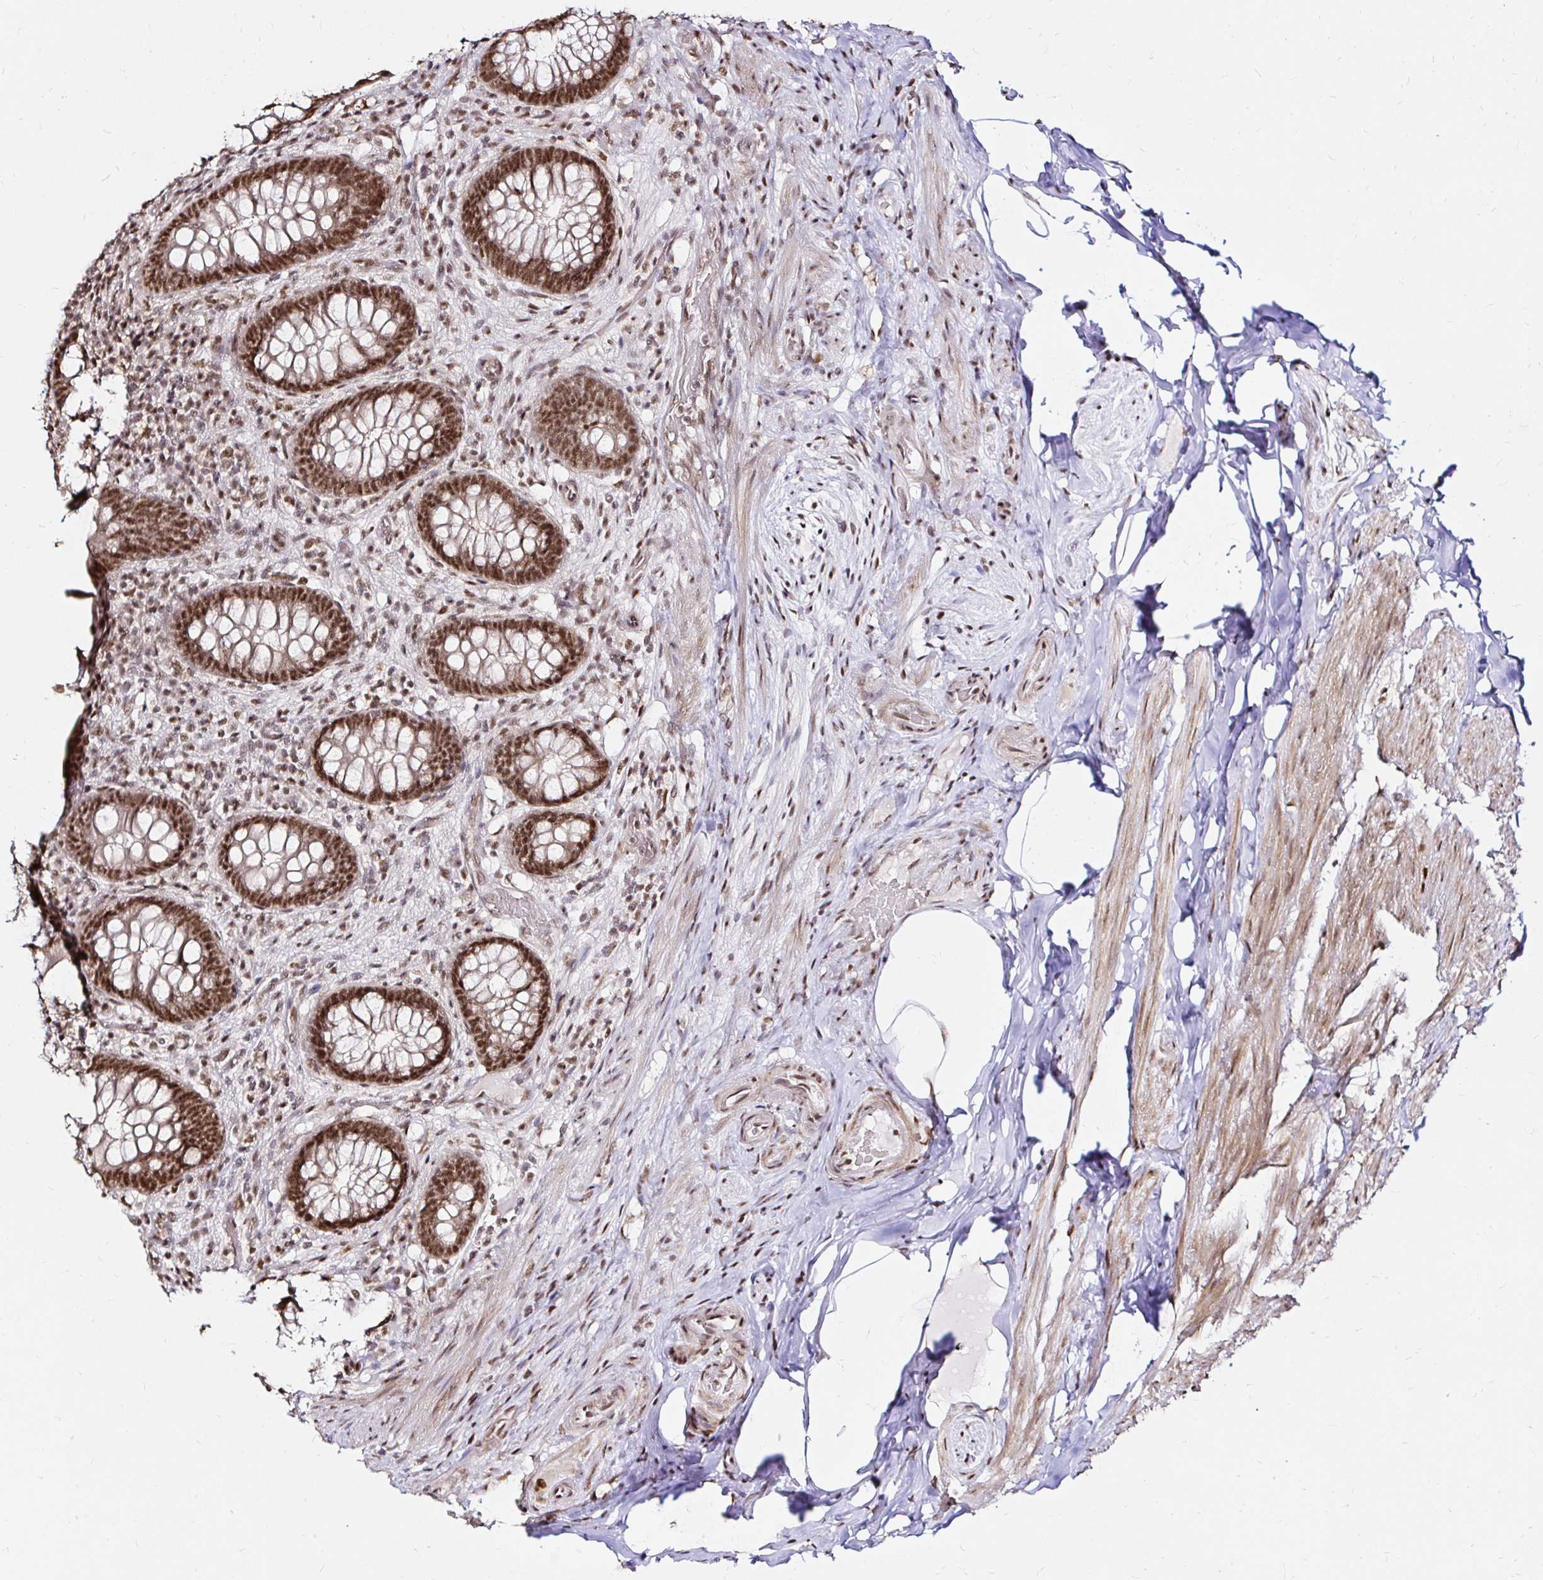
{"staining": {"intensity": "moderate", "quantity": ">75%", "location": "nuclear"}, "tissue": "appendix", "cell_type": "Glandular cells", "image_type": "normal", "snomed": [{"axis": "morphology", "description": "Normal tissue, NOS"}, {"axis": "topography", "description": "Appendix"}], "caption": "This histopathology image reveals immunohistochemistry (IHC) staining of normal human appendix, with medium moderate nuclear expression in approximately >75% of glandular cells.", "gene": "SNRPC", "patient": {"sex": "male", "age": 71}}